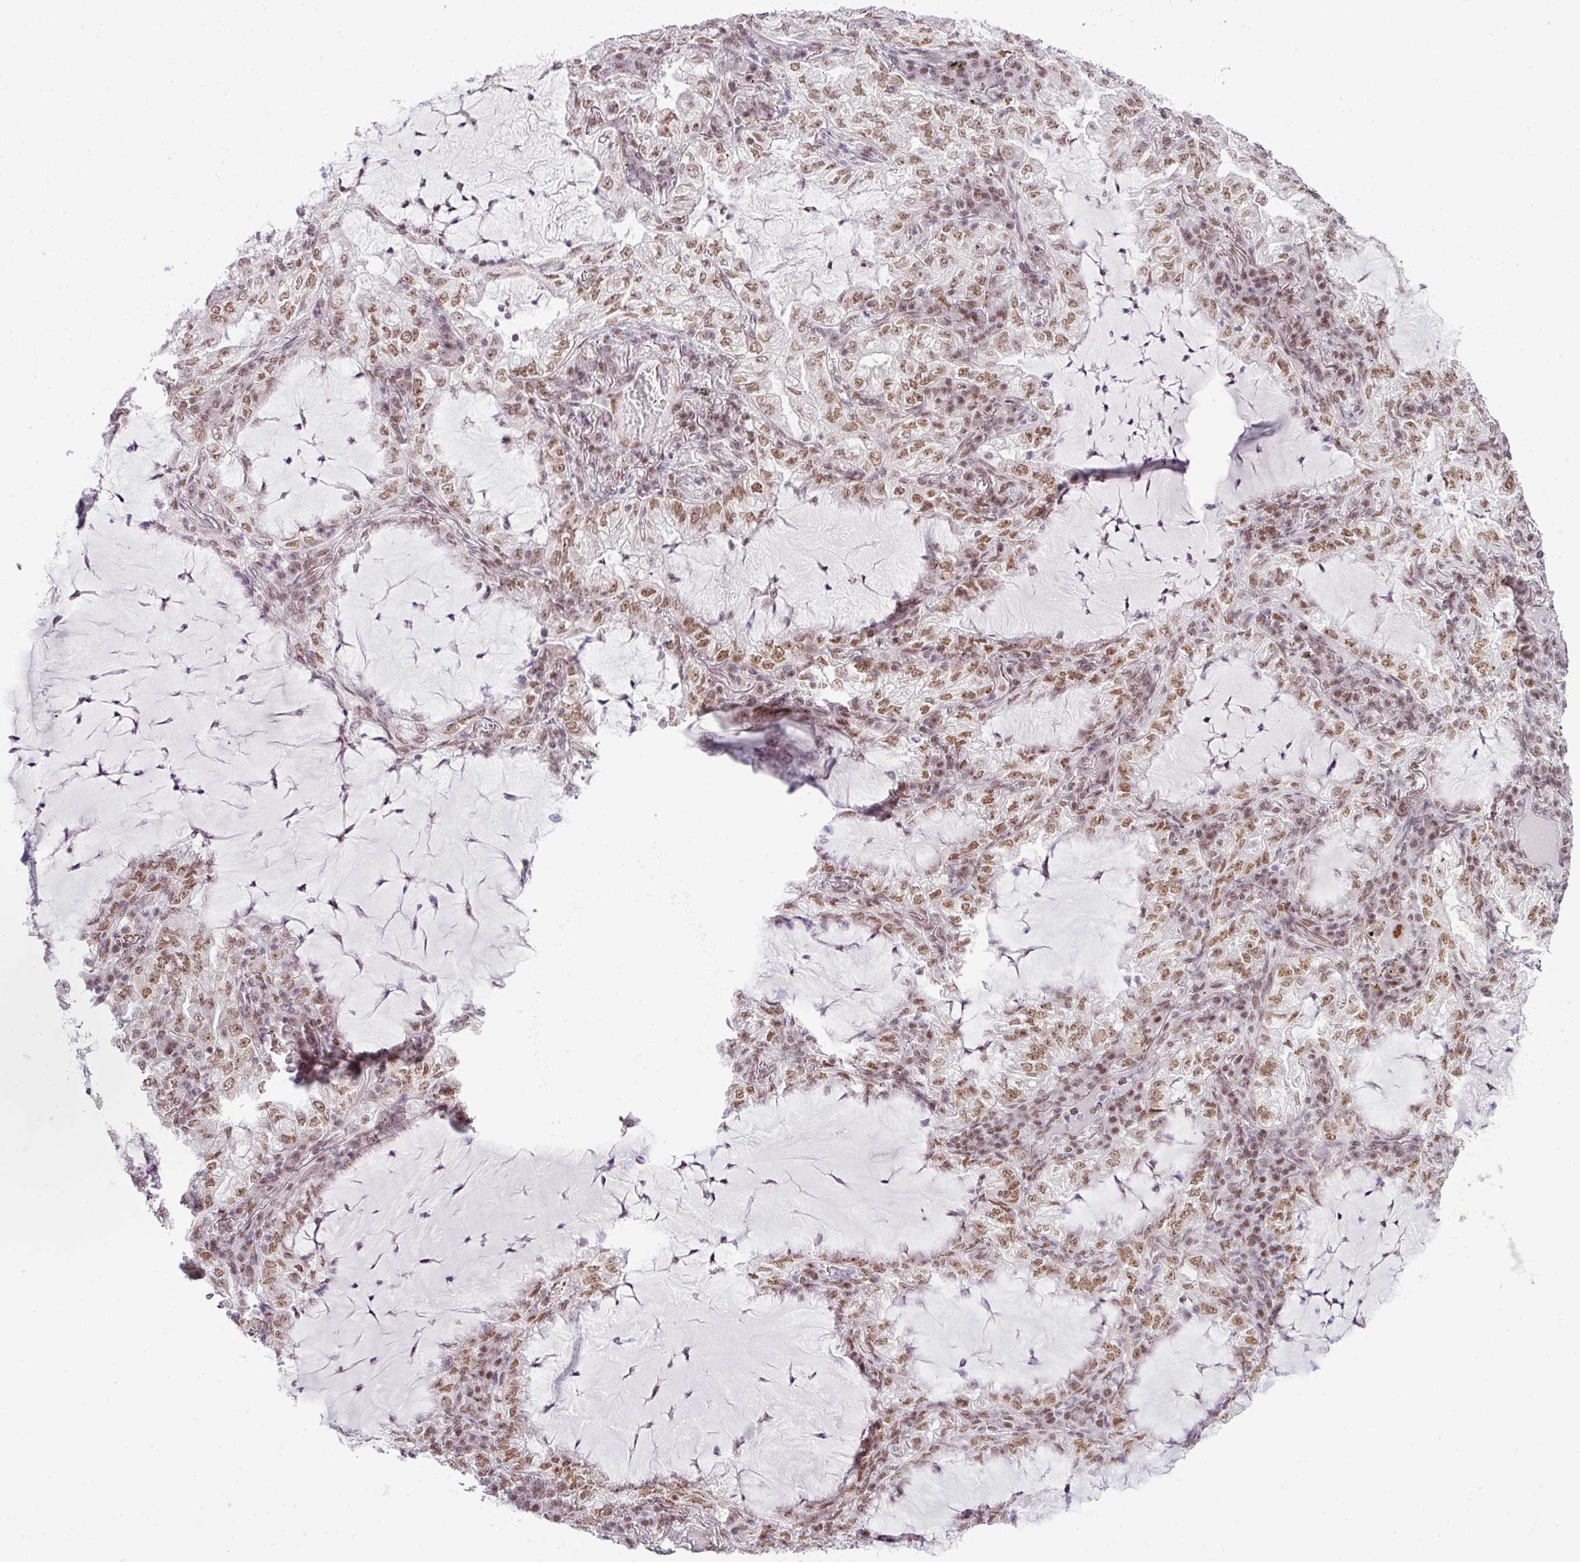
{"staining": {"intensity": "moderate", "quantity": ">75%", "location": "nuclear"}, "tissue": "lung cancer", "cell_type": "Tumor cells", "image_type": "cancer", "snomed": [{"axis": "morphology", "description": "Adenocarcinoma, NOS"}, {"axis": "topography", "description": "Lung"}], "caption": "Protein staining shows moderate nuclear positivity in approximately >75% of tumor cells in adenocarcinoma (lung).", "gene": "ARL6IP4", "patient": {"sex": "female", "age": 73}}